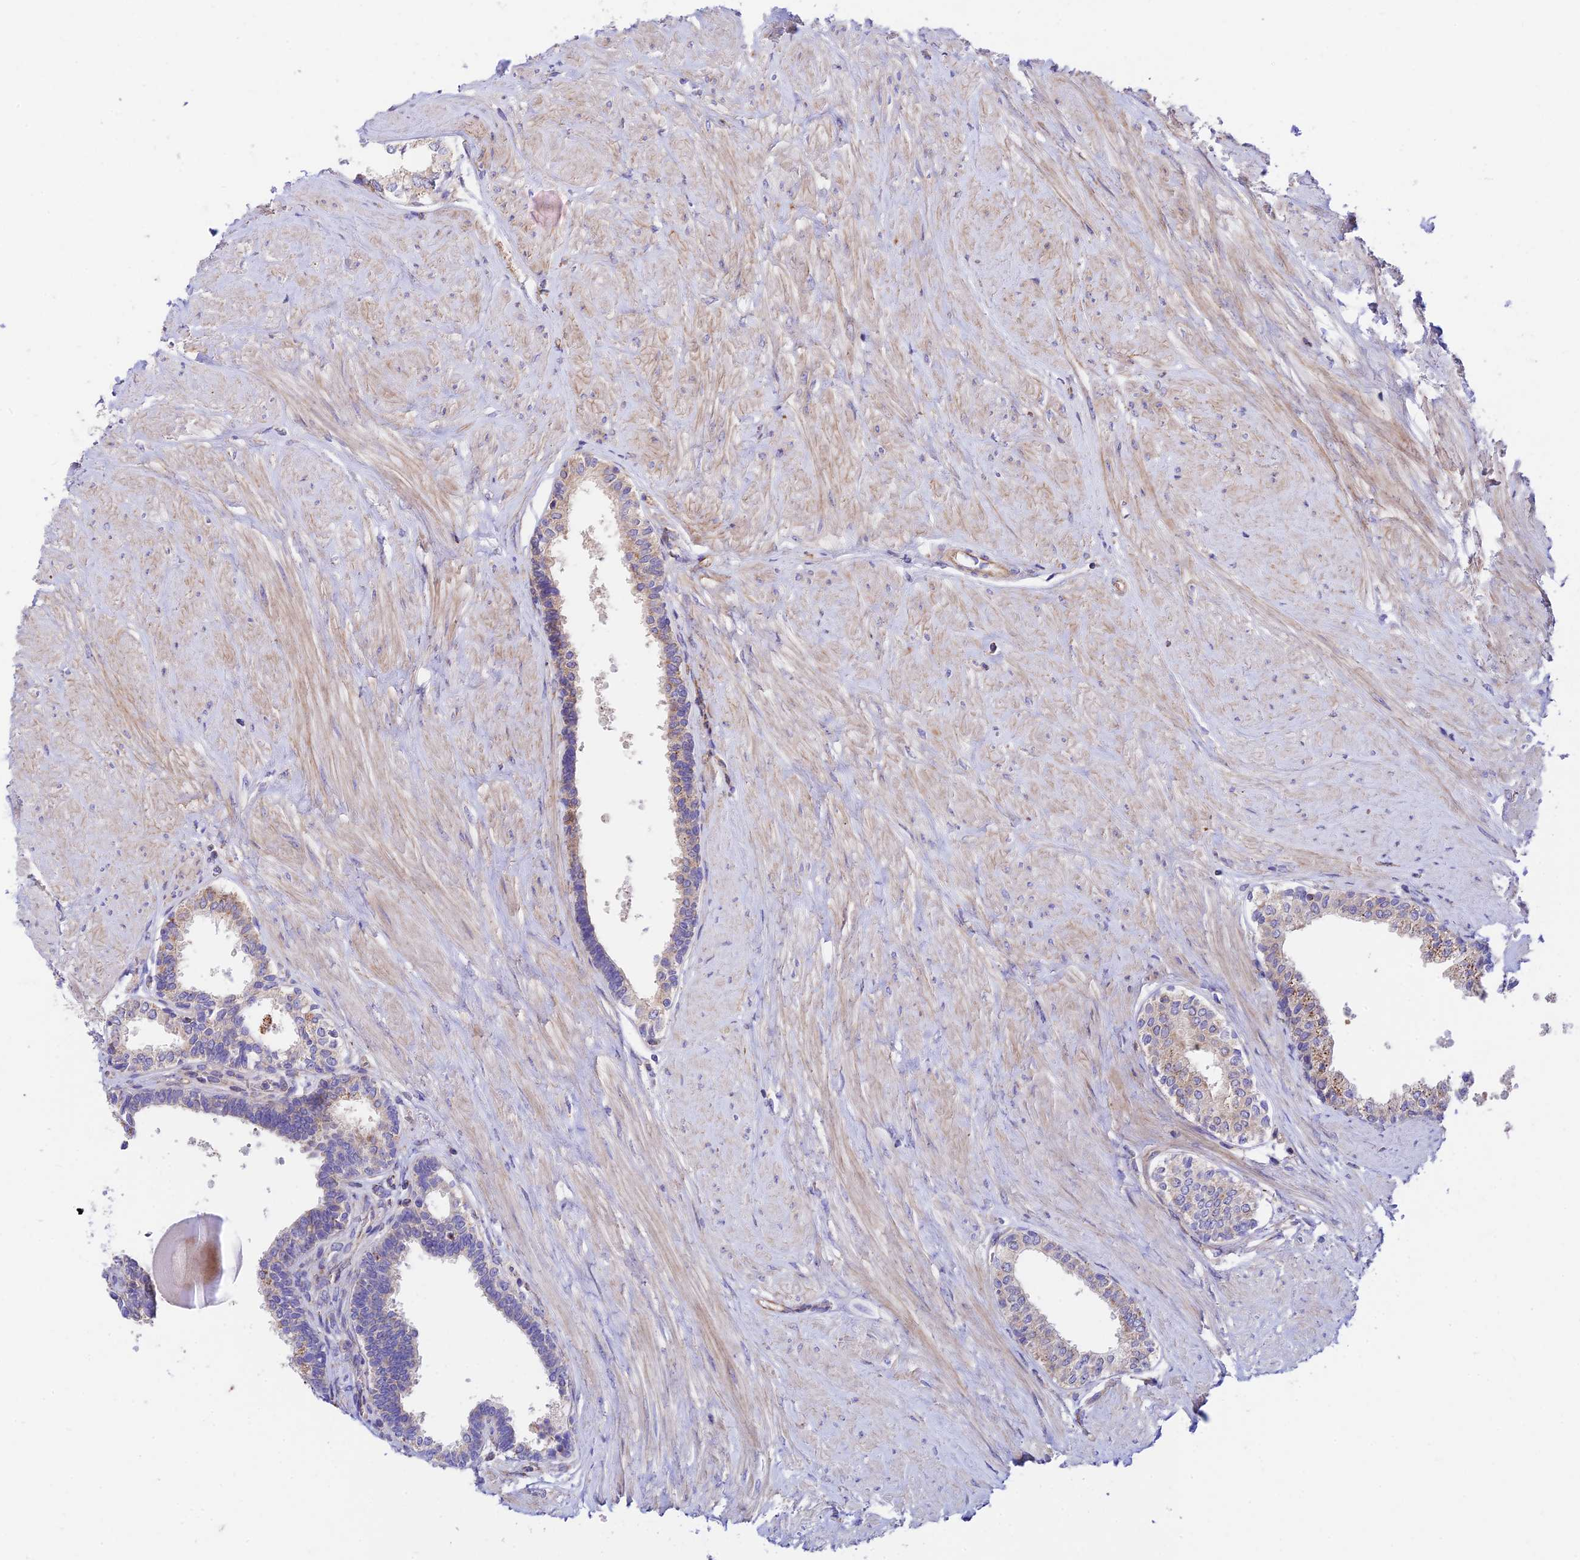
{"staining": {"intensity": "moderate", "quantity": "25%-75%", "location": "cytoplasmic/membranous"}, "tissue": "prostate", "cell_type": "Glandular cells", "image_type": "normal", "snomed": [{"axis": "morphology", "description": "Normal tissue, NOS"}, {"axis": "topography", "description": "Prostate"}], "caption": "Immunohistochemistry (IHC) micrograph of normal prostate: human prostate stained using IHC displays medium levels of moderate protein expression localized specifically in the cytoplasmic/membranous of glandular cells, appearing as a cytoplasmic/membranous brown color.", "gene": "VPS13C", "patient": {"sex": "male", "age": 48}}